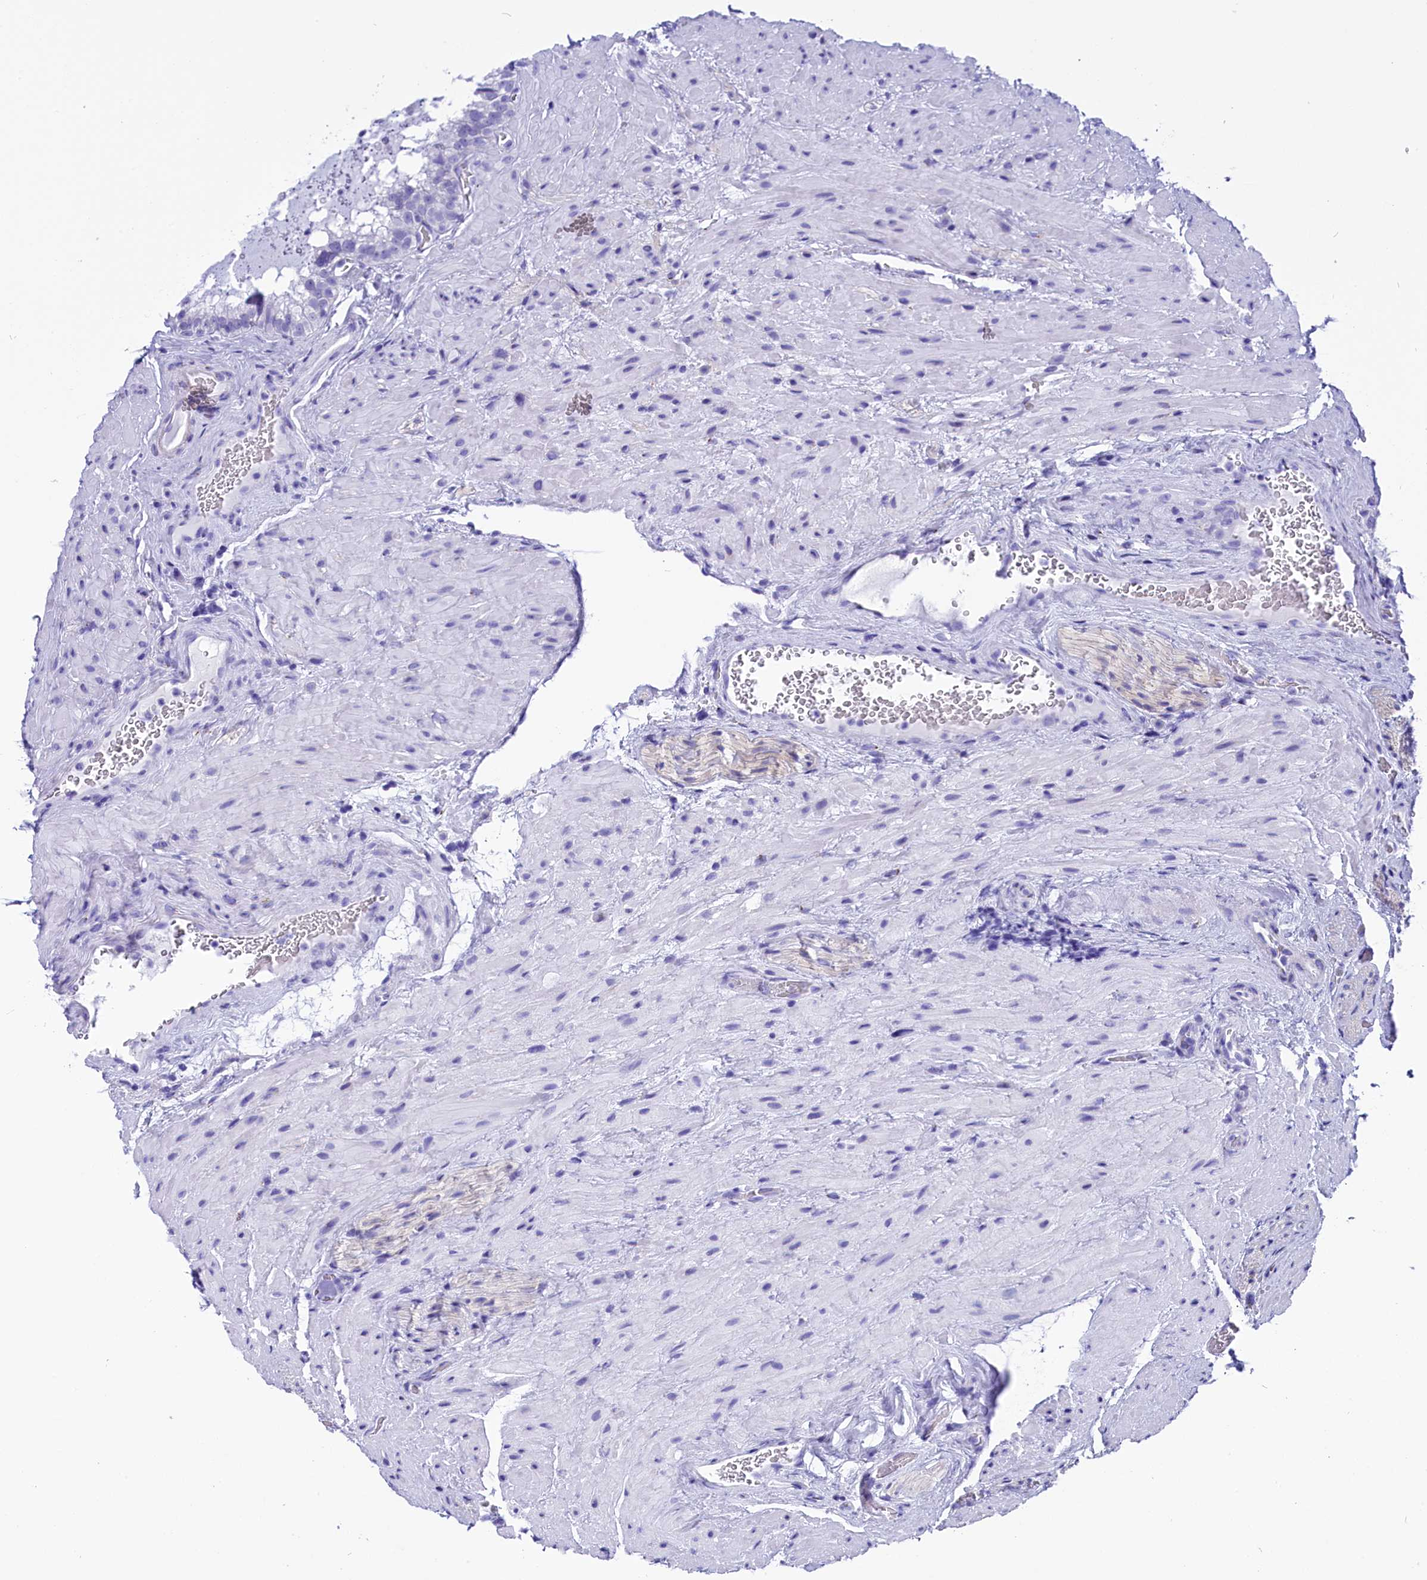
{"staining": {"intensity": "negative", "quantity": "none", "location": "none"}, "tissue": "seminal vesicle", "cell_type": "Glandular cells", "image_type": "normal", "snomed": [{"axis": "morphology", "description": "Normal tissue, NOS"}, {"axis": "topography", "description": "Seminal veicle"}, {"axis": "topography", "description": "Peripheral nerve tissue"}], "caption": "Immunohistochemical staining of benign seminal vesicle shows no significant positivity in glandular cells. (Immunohistochemistry (ihc), brightfield microscopy, high magnification).", "gene": "AP3B2", "patient": {"sex": "male", "age": 67}}